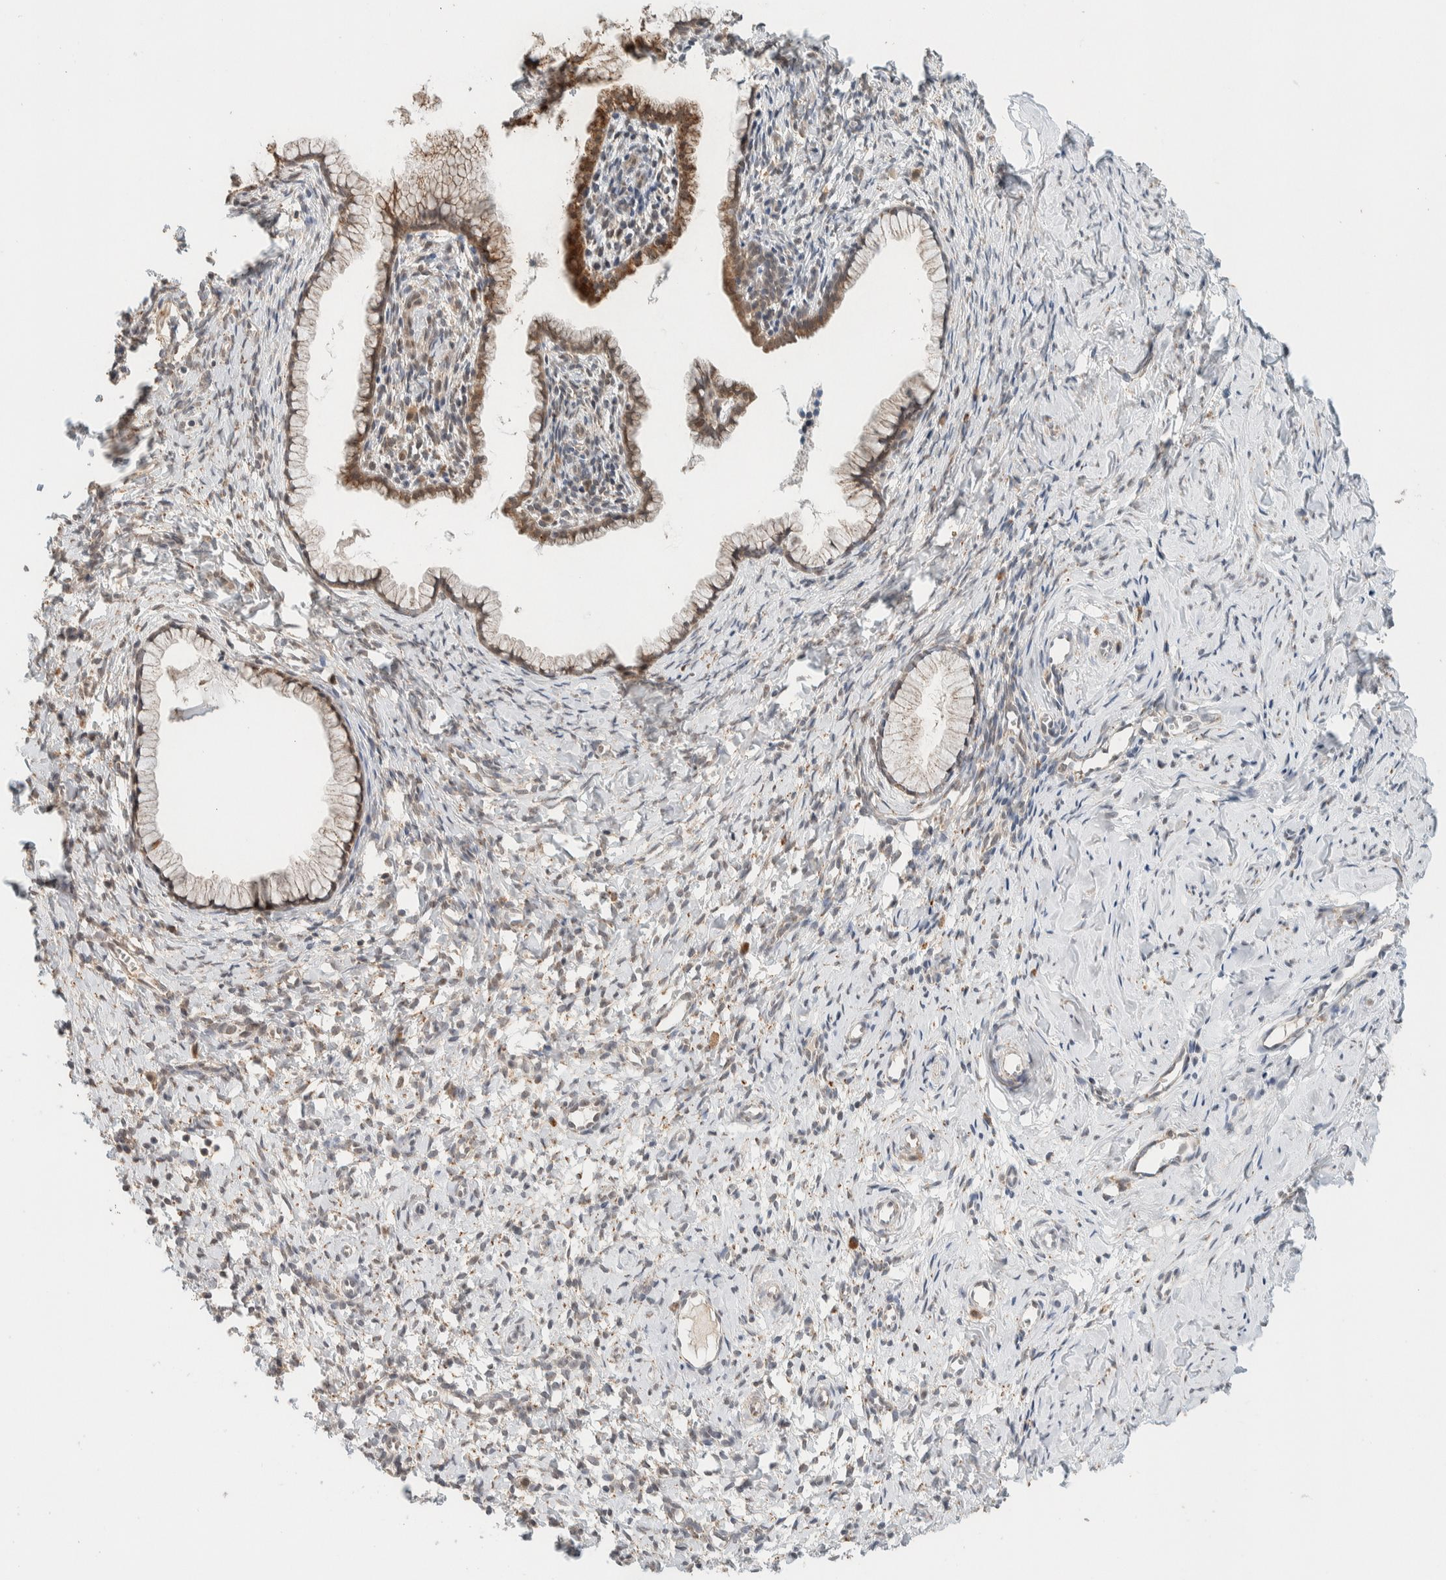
{"staining": {"intensity": "moderate", "quantity": ">75%", "location": "cytoplasmic/membranous"}, "tissue": "cervix", "cell_type": "Glandular cells", "image_type": "normal", "snomed": [{"axis": "morphology", "description": "Normal tissue, NOS"}, {"axis": "topography", "description": "Cervix"}], "caption": "Moderate cytoplasmic/membranous positivity for a protein is identified in about >75% of glandular cells of unremarkable cervix using IHC.", "gene": "MRPL41", "patient": {"sex": "female", "age": 75}}